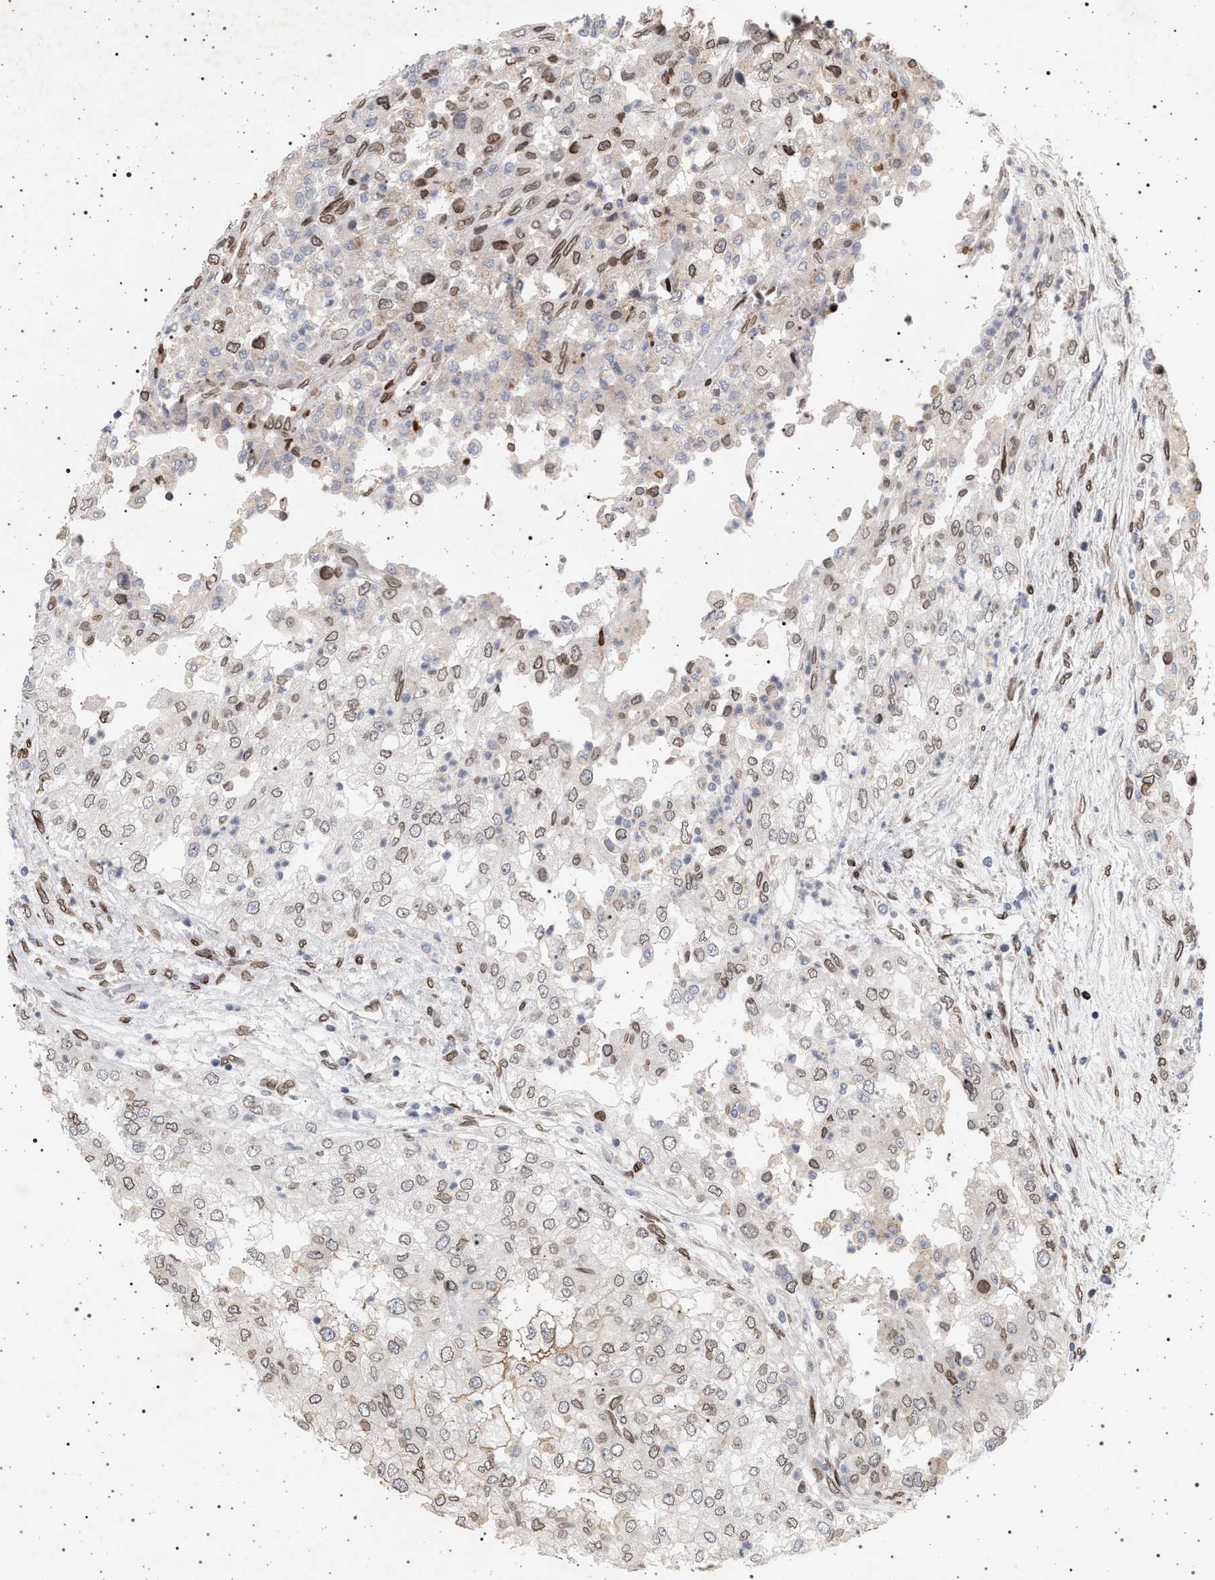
{"staining": {"intensity": "moderate", "quantity": ">75%", "location": "cytoplasmic/membranous,nuclear"}, "tissue": "renal cancer", "cell_type": "Tumor cells", "image_type": "cancer", "snomed": [{"axis": "morphology", "description": "Adenocarcinoma, NOS"}, {"axis": "topography", "description": "Kidney"}], "caption": "Immunohistochemical staining of human renal adenocarcinoma demonstrates medium levels of moderate cytoplasmic/membranous and nuclear protein staining in about >75% of tumor cells. Nuclei are stained in blue.", "gene": "ING2", "patient": {"sex": "female", "age": 54}}